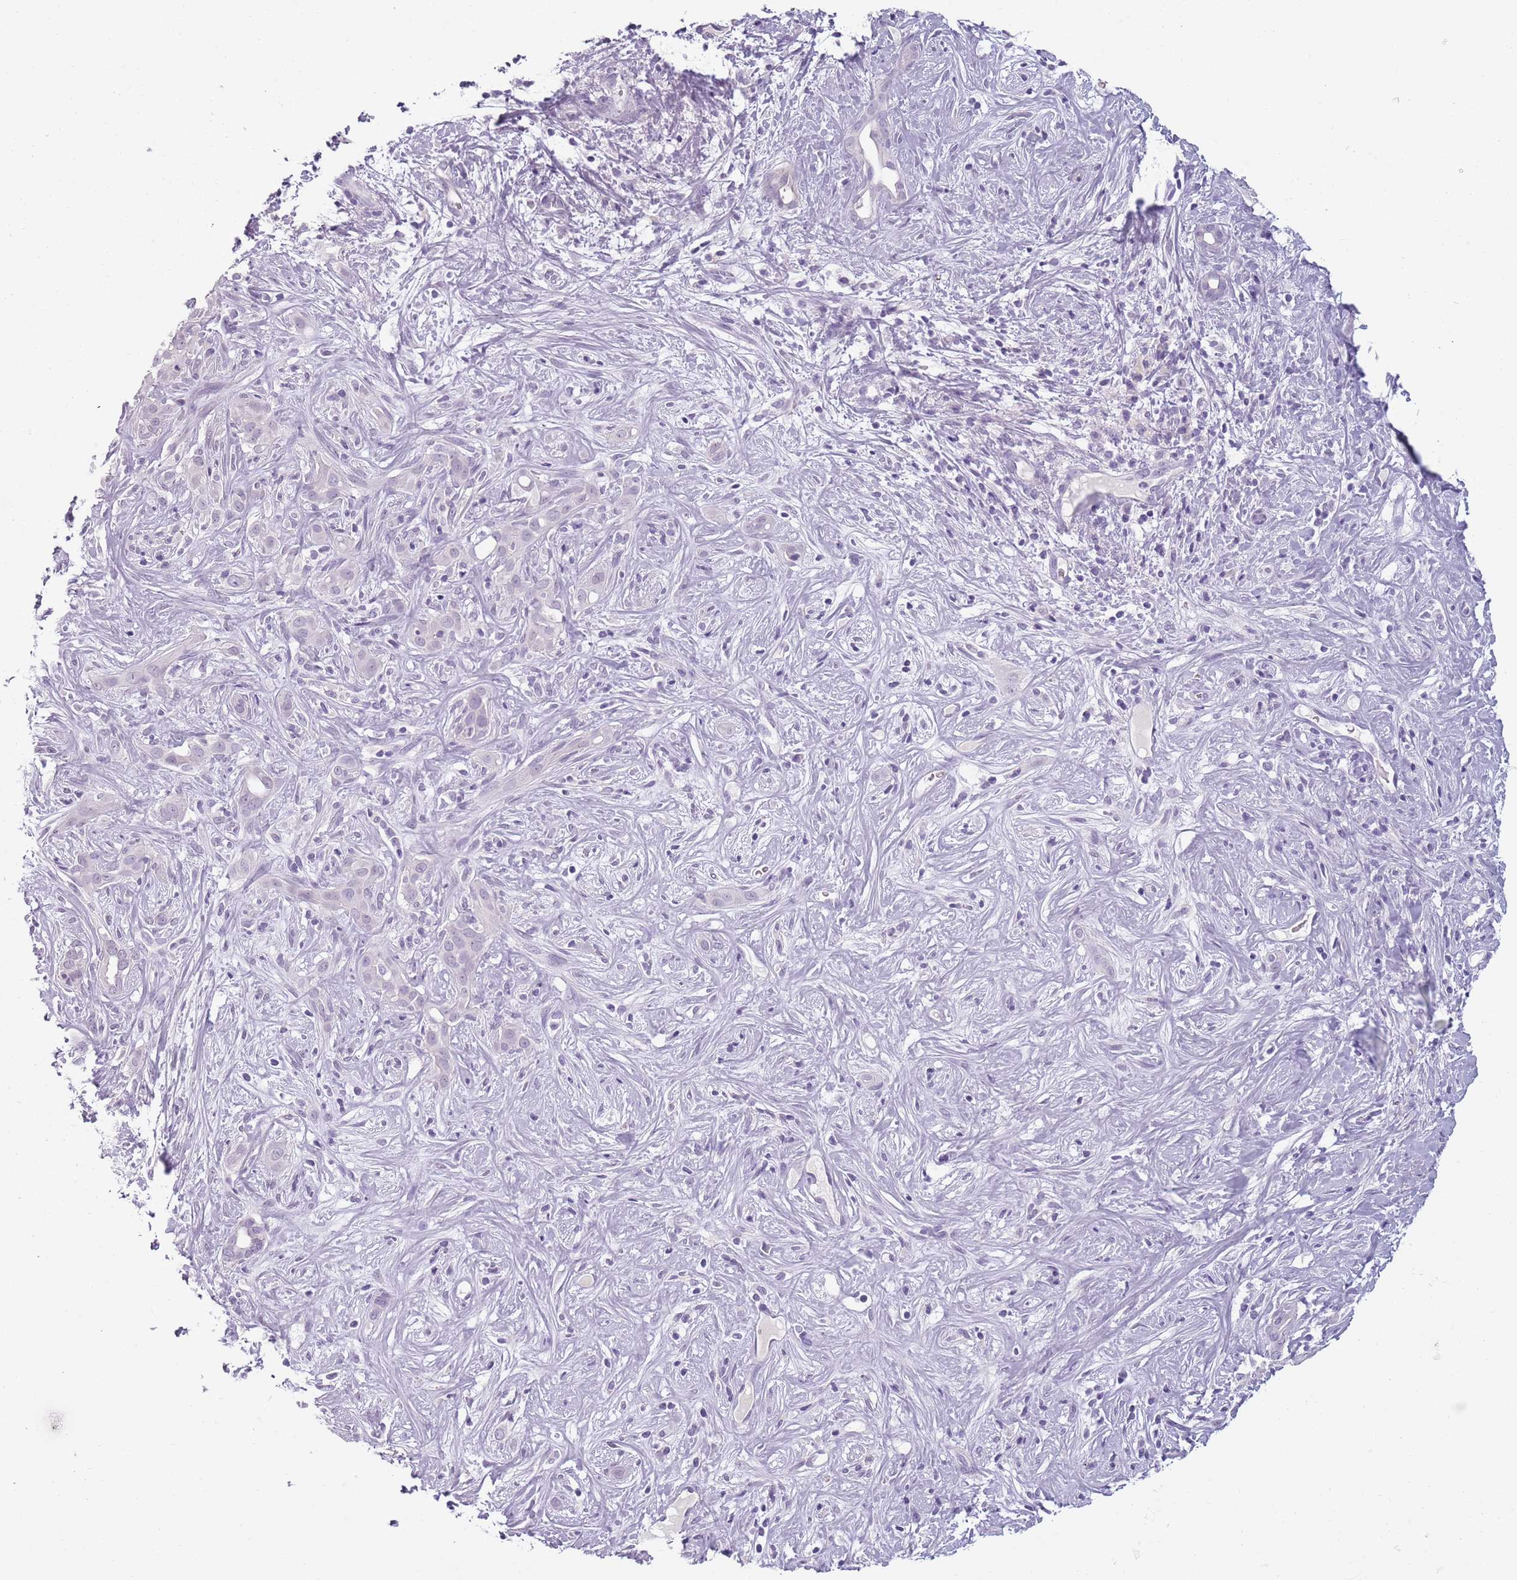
{"staining": {"intensity": "negative", "quantity": "none", "location": "none"}, "tissue": "liver cancer", "cell_type": "Tumor cells", "image_type": "cancer", "snomed": [{"axis": "morphology", "description": "Cholangiocarcinoma"}, {"axis": "topography", "description": "Liver"}], "caption": "This photomicrograph is of liver cancer stained with IHC to label a protein in brown with the nuclei are counter-stained blue. There is no positivity in tumor cells. (DAB IHC, high magnification).", "gene": "PIEZO1", "patient": {"sex": "male", "age": 67}}